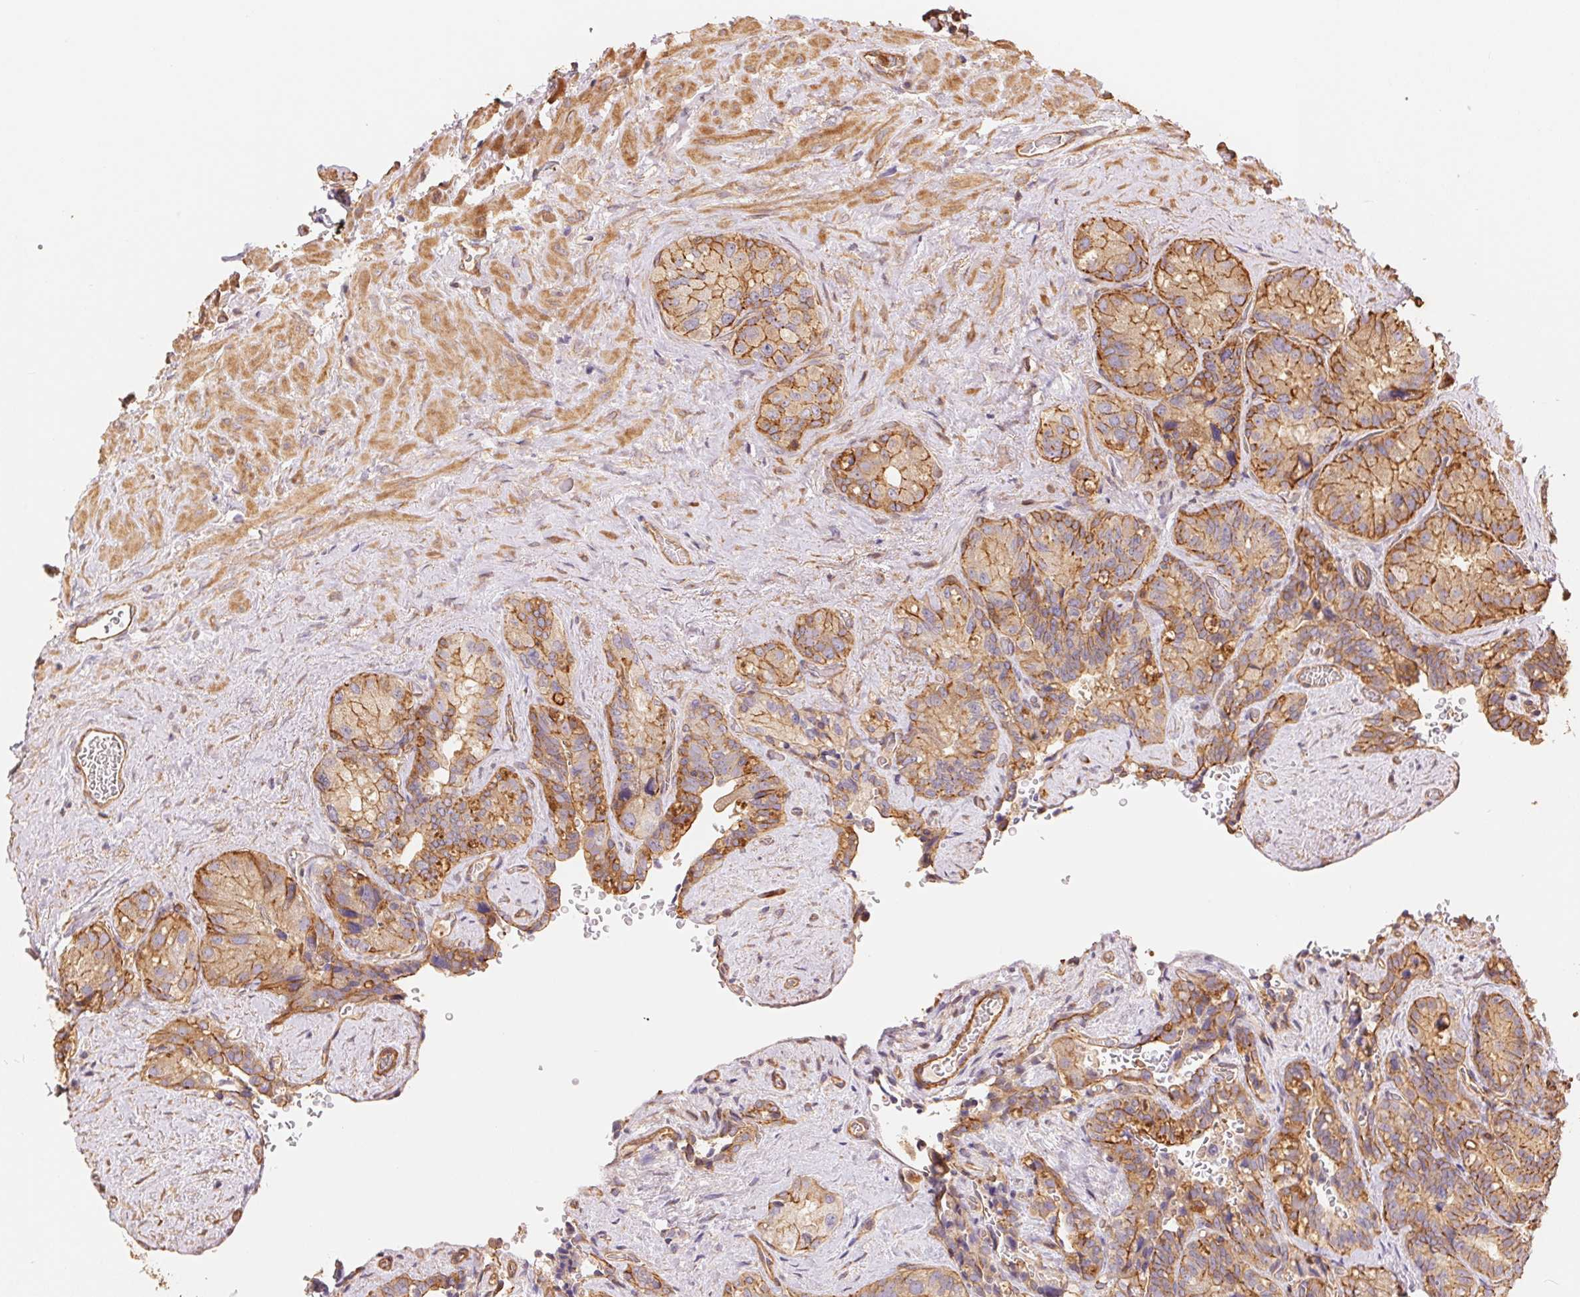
{"staining": {"intensity": "moderate", "quantity": ">75%", "location": "cytoplasmic/membranous"}, "tissue": "seminal vesicle", "cell_type": "Glandular cells", "image_type": "normal", "snomed": [{"axis": "morphology", "description": "Normal tissue, NOS"}, {"axis": "topography", "description": "Seminal veicle"}], "caption": "Unremarkable seminal vesicle shows moderate cytoplasmic/membranous positivity in approximately >75% of glandular cells.", "gene": "FRAS1", "patient": {"sex": "male", "age": 69}}